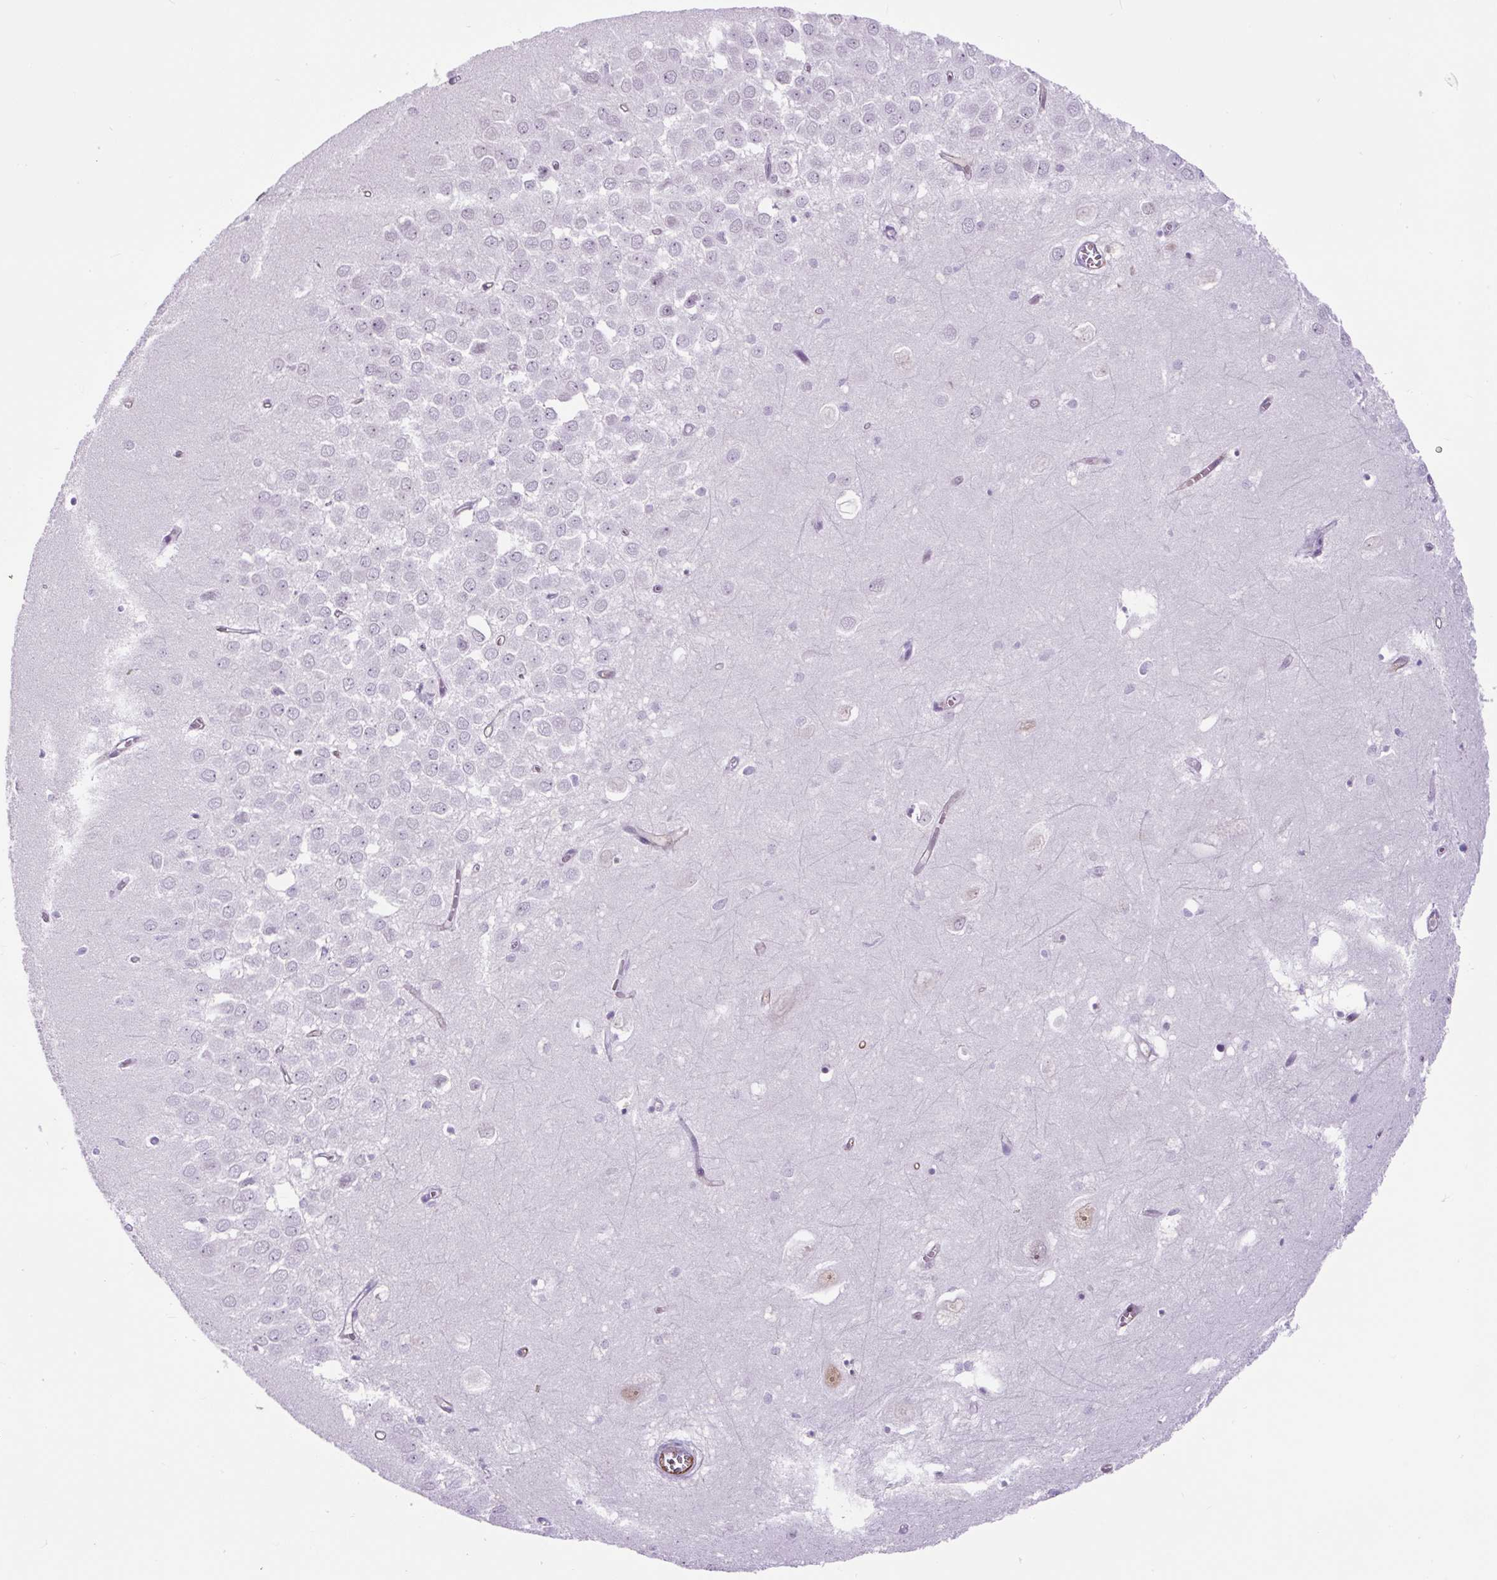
{"staining": {"intensity": "negative", "quantity": "none", "location": "none"}, "tissue": "hippocampus", "cell_type": "Glial cells", "image_type": "normal", "snomed": [{"axis": "morphology", "description": "Normal tissue, NOS"}, {"axis": "topography", "description": "Hippocampus"}], "caption": "Immunohistochemical staining of normal hippocampus demonstrates no significant staining in glial cells.", "gene": "B3GALT5", "patient": {"sex": "female", "age": 64}}